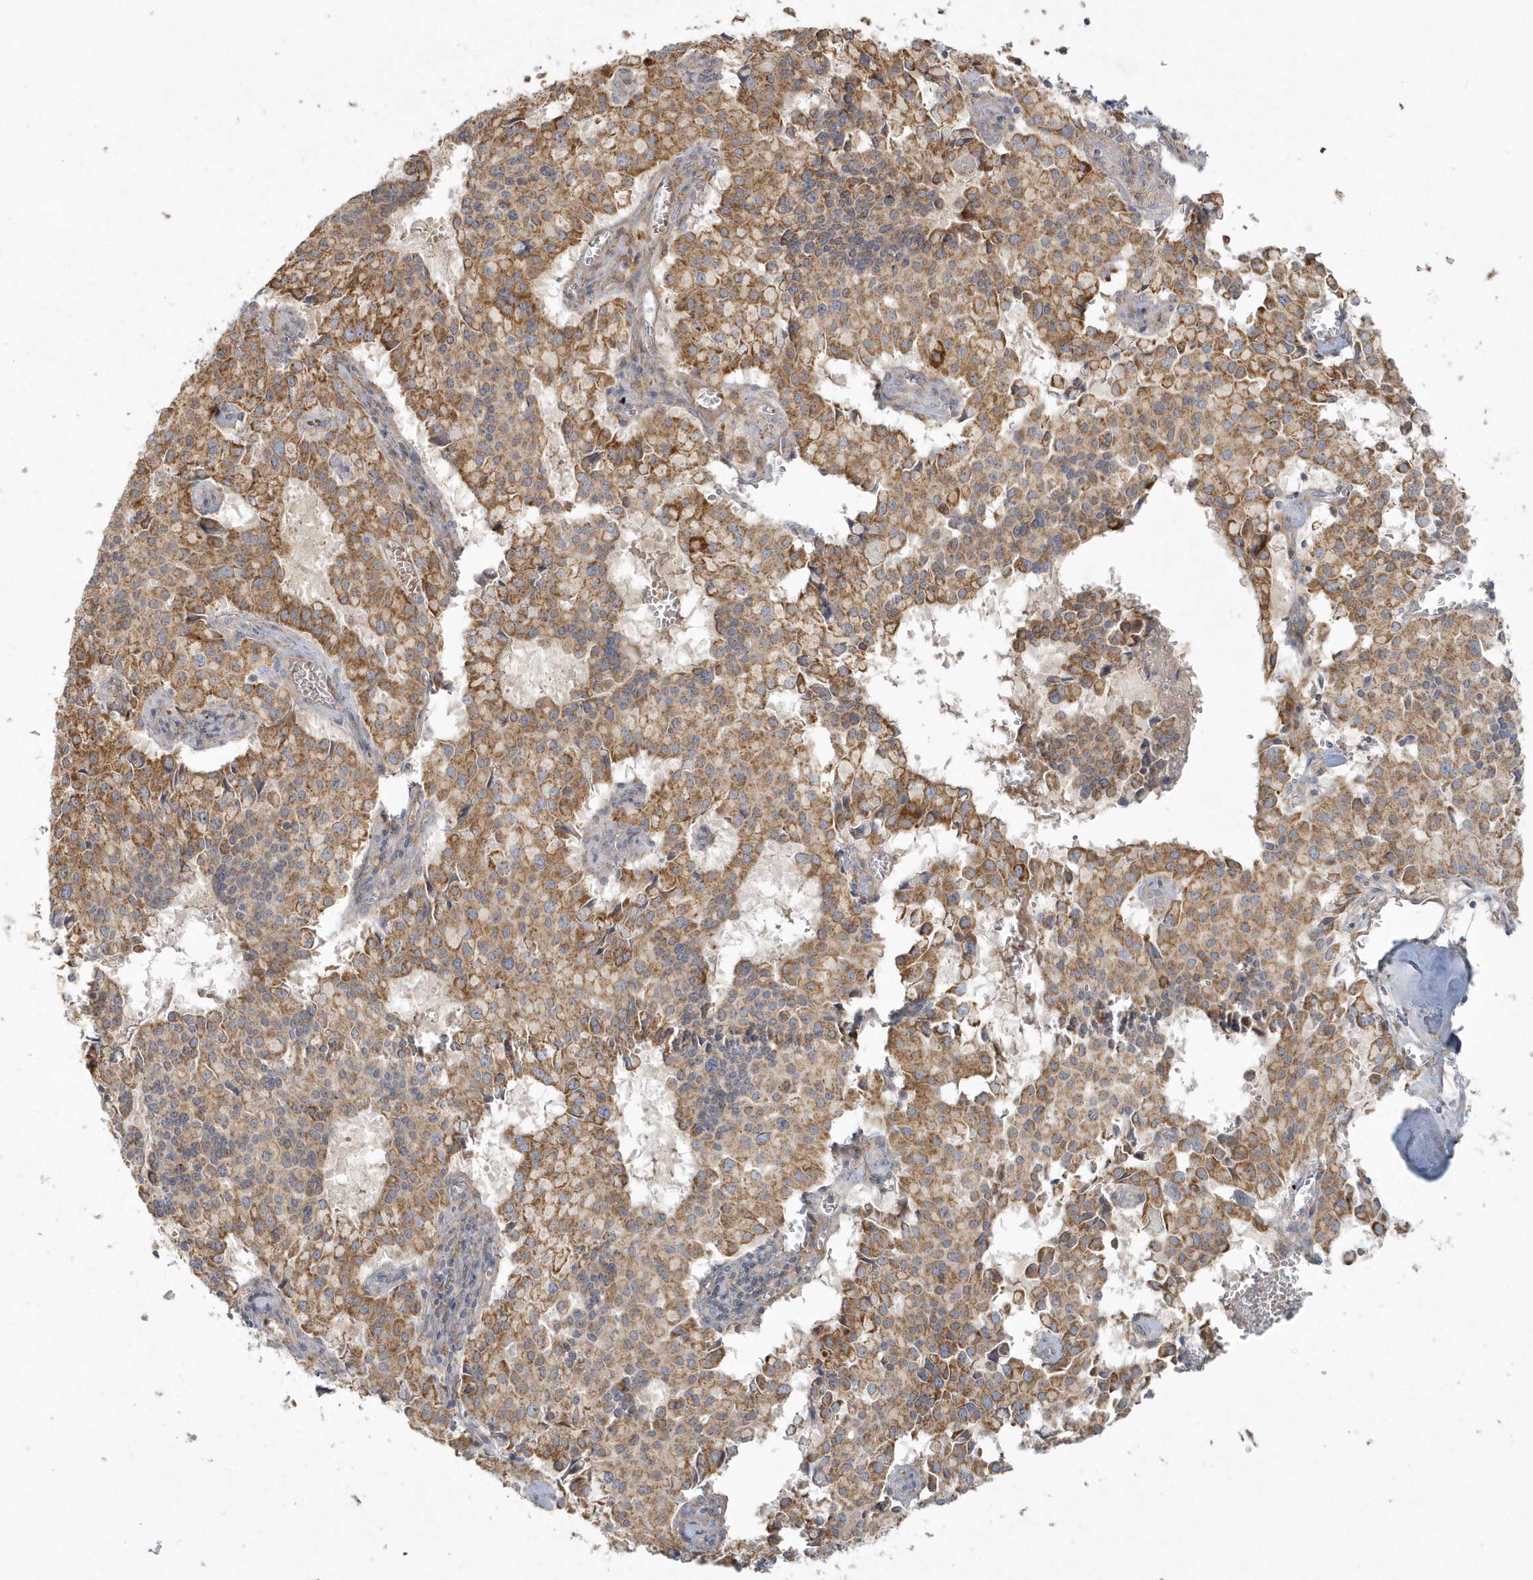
{"staining": {"intensity": "moderate", "quantity": ">75%", "location": "cytoplasmic/membranous"}, "tissue": "pancreatic cancer", "cell_type": "Tumor cells", "image_type": "cancer", "snomed": [{"axis": "morphology", "description": "Adenocarcinoma, NOS"}, {"axis": "topography", "description": "Pancreas"}], "caption": "Pancreatic cancer (adenocarcinoma) stained for a protein exhibits moderate cytoplasmic/membranous positivity in tumor cells.", "gene": "BLTP3A", "patient": {"sex": "male", "age": 65}}